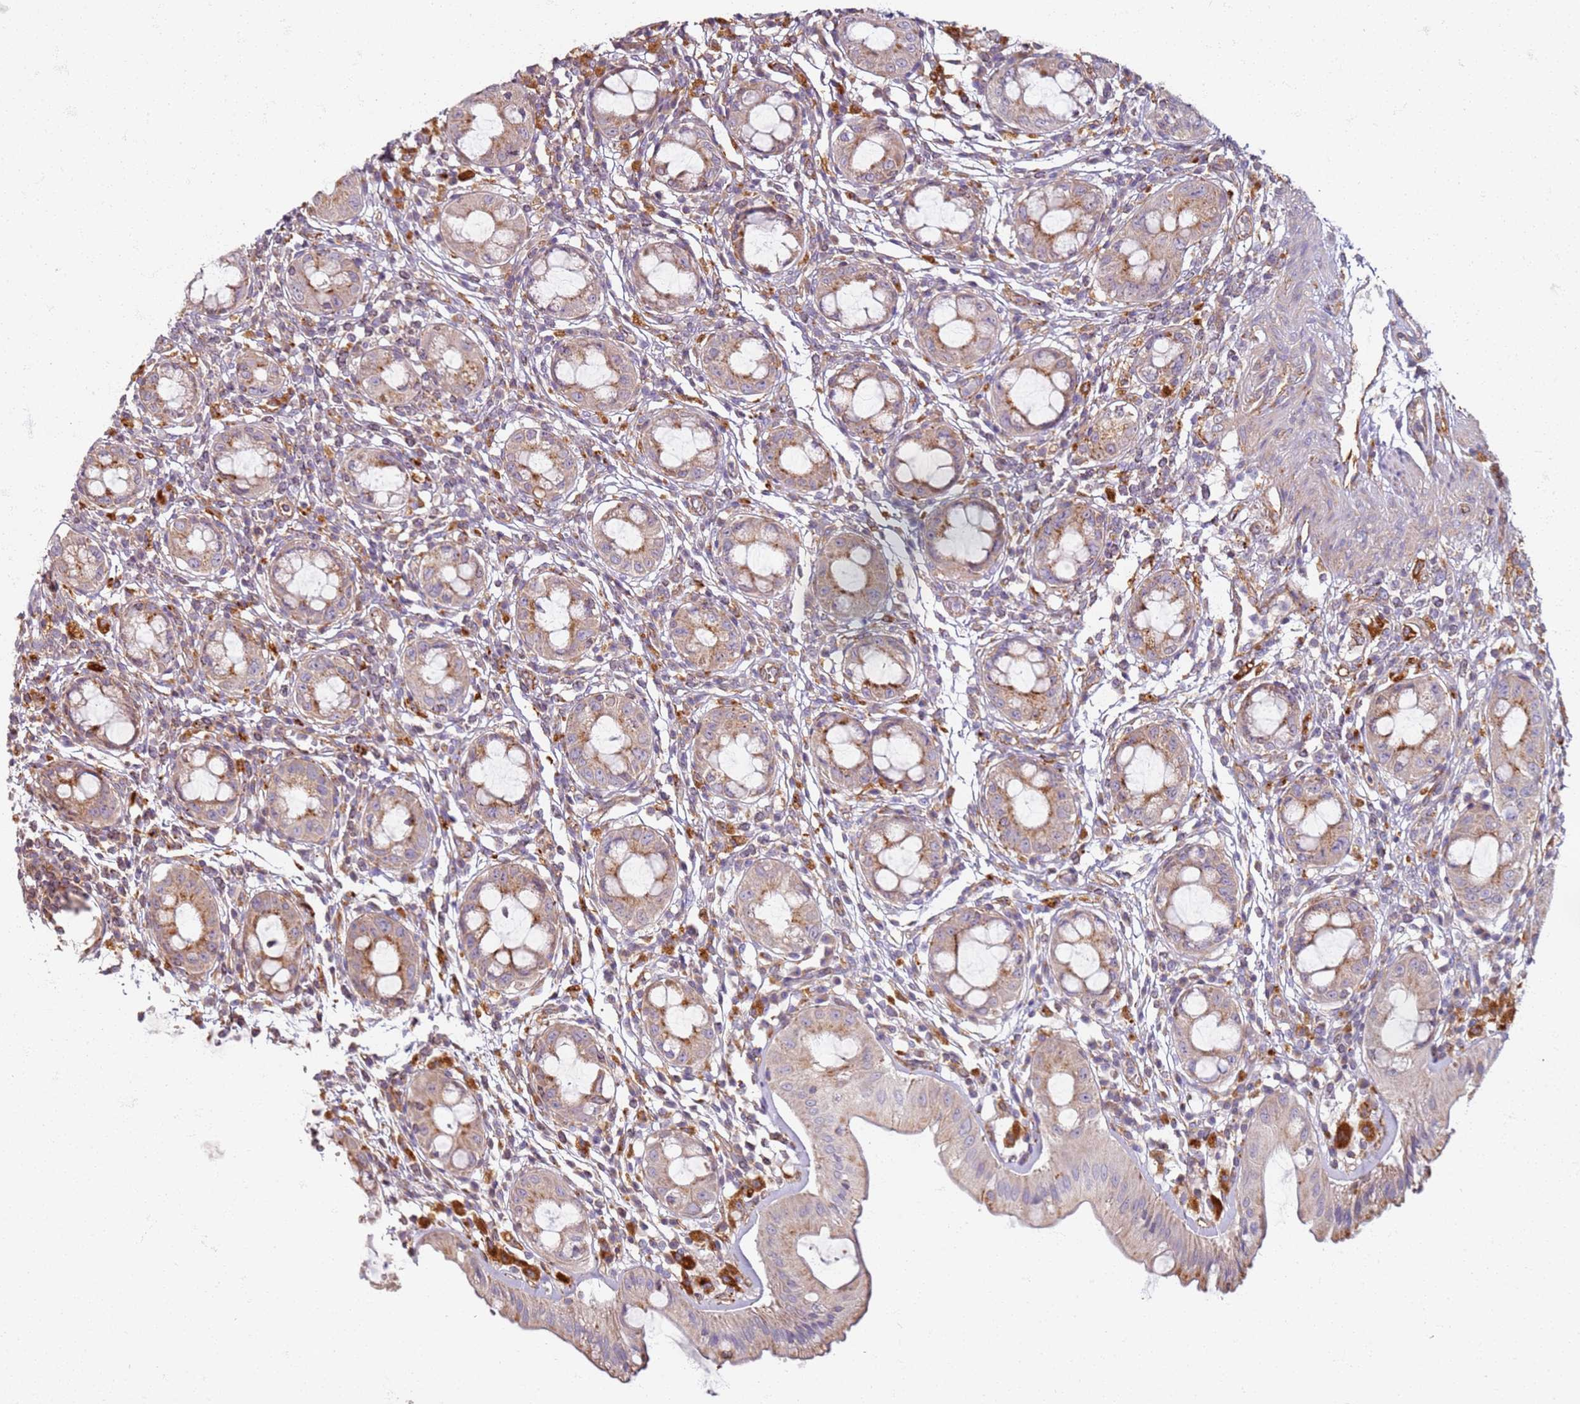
{"staining": {"intensity": "moderate", "quantity": ">75%", "location": "cytoplasmic/membranous"}, "tissue": "rectum", "cell_type": "Glandular cells", "image_type": "normal", "snomed": [{"axis": "morphology", "description": "Normal tissue, NOS"}, {"axis": "topography", "description": "Rectum"}], "caption": "Immunohistochemical staining of normal human rectum shows >75% levels of moderate cytoplasmic/membranous protein staining in approximately >75% of glandular cells. The staining was performed using DAB (3,3'-diaminobenzidine) to visualize the protein expression in brown, while the nuclei were stained in blue with hematoxylin (Magnification: 20x).", "gene": "PROKR2", "patient": {"sex": "female", "age": 57}}